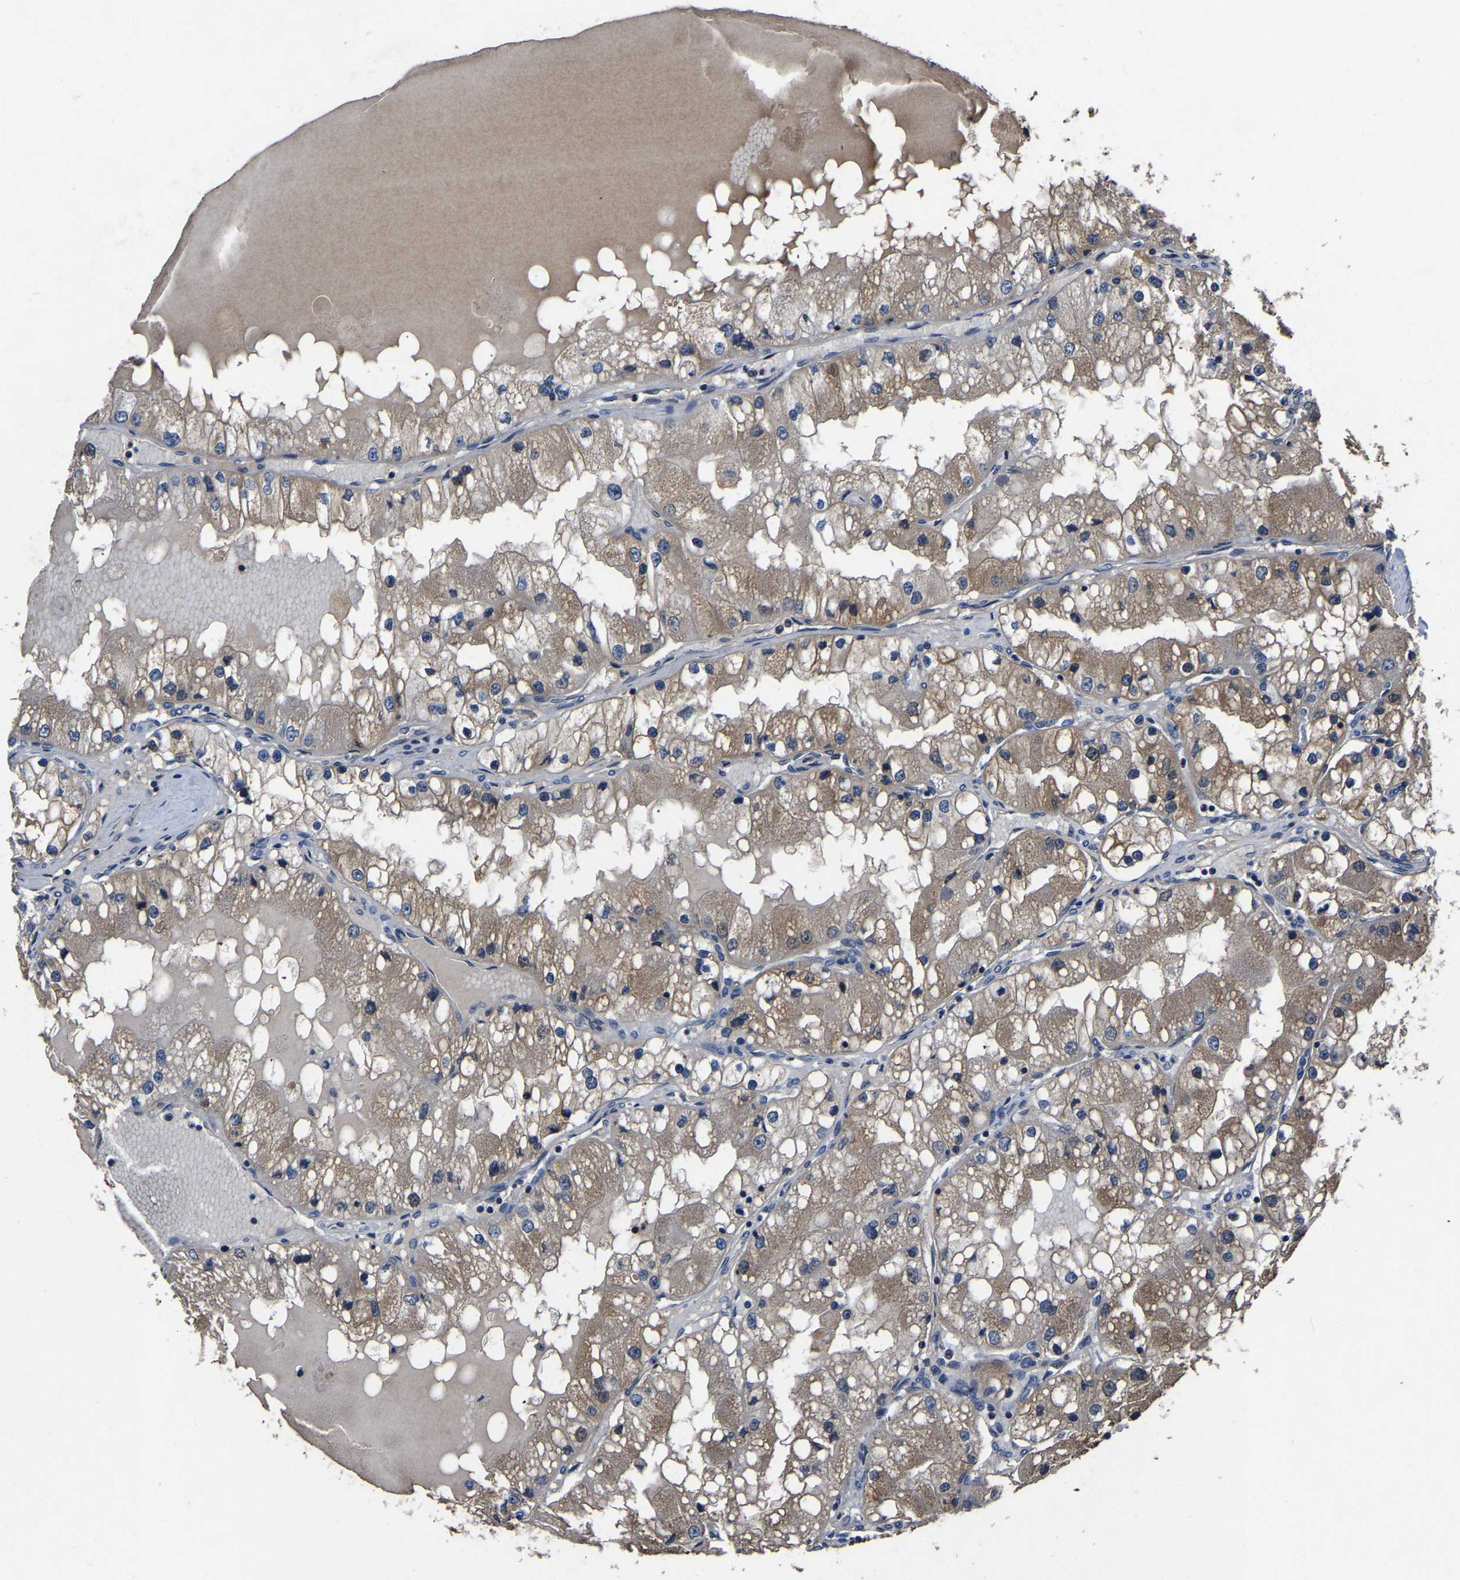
{"staining": {"intensity": "moderate", "quantity": ">75%", "location": "cytoplasmic/membranous"}, "tissue": "renal cancer", "cell_type": "Tumor cells", "image_type": "cancer", "snomed": [{"axis": "morphology", "description": "Adenocarcinoma, NOS"}, {"axis": "topography", "description": "Kidney"}], "caption": "Protein expression by immunohistochemistry shows moderate cytoplasmic/membranous staining in about >75% of tumor cells in renal adenocarcinoma. Nuclei are stained in blue.", "gene": "FGD5", "patient": {"sex": "male", "age": 68}}